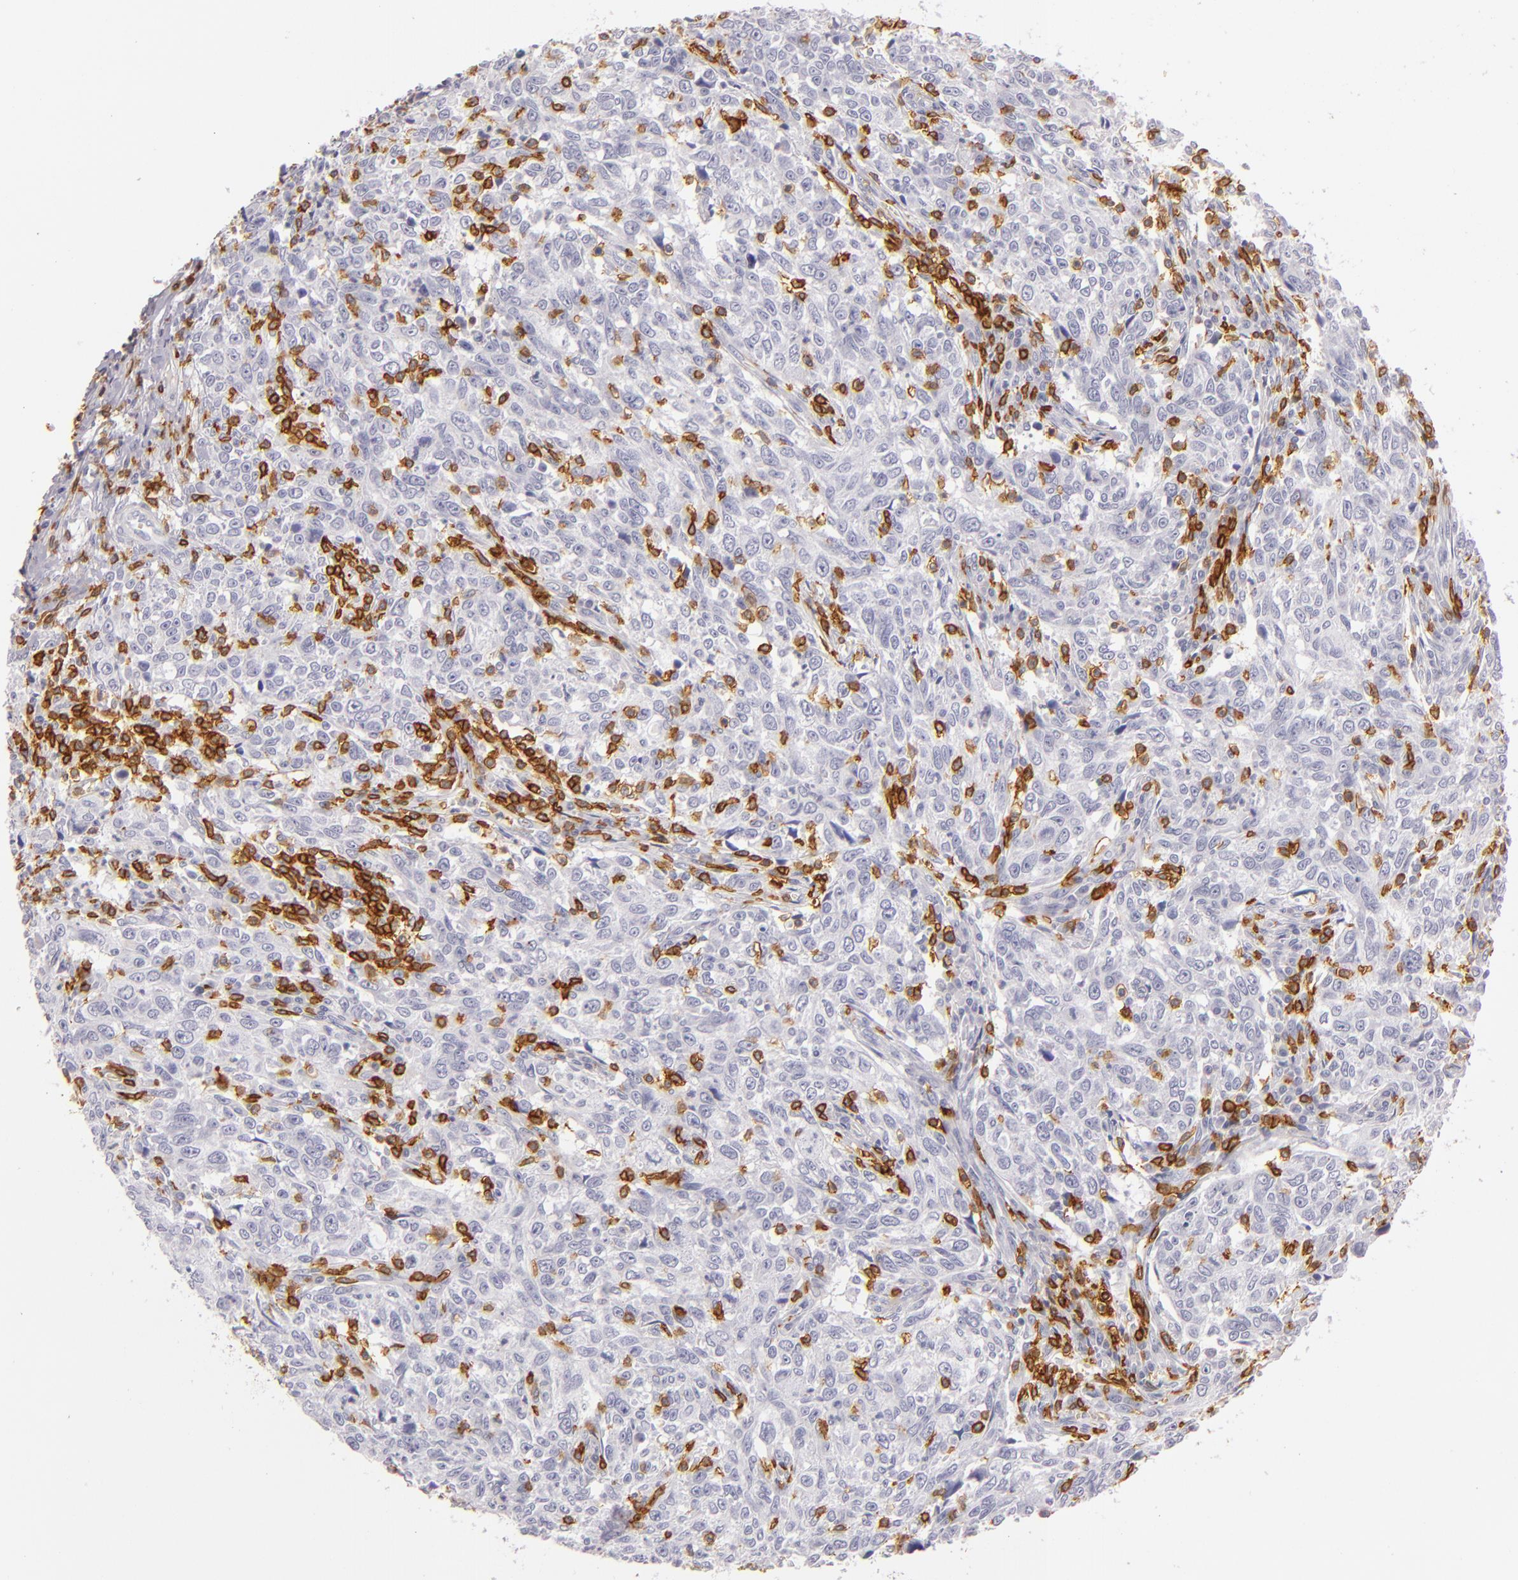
{"staining": {"intensity": "negative", "quantity": "none", "location": "none"}, "tissue": "breast cancer", "cell_type": "Tumor cells", "image_type": "cancer", "snomed": [{"axis": "morphology", "description": "Duct carcinoma"}, {"axis": "topography", "description": "Breast"}], "caption": "Immunohistochemistry (IHC) photomicrograph of neoplastic tissue: breast invasive ductal carcinoma stained with DAB (3,3'-diaminobenzidine) demonstrates no significant protein expression in tumor cells.", "gene": "LAT", "patient": {"sex": "female", "age": 50}}